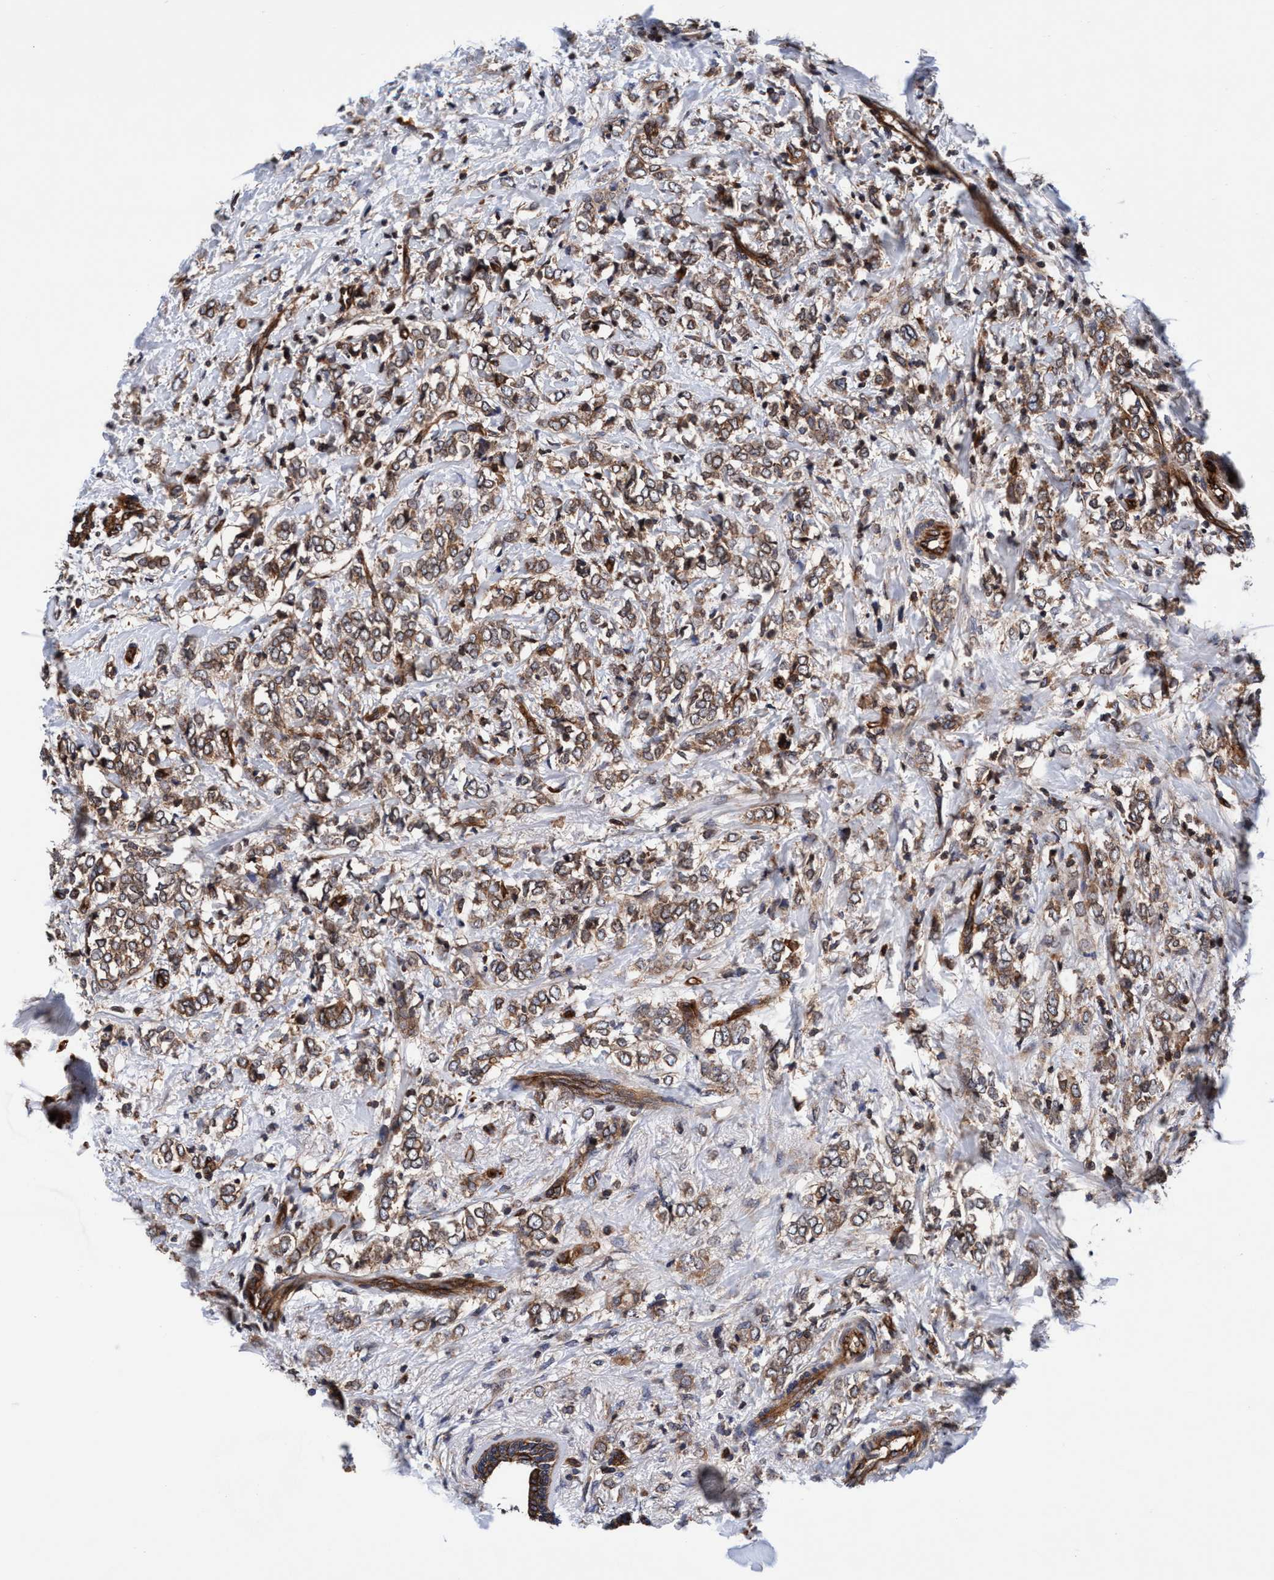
{"staining": {"intensity": "moderate", "quantity": ">75%", "location": "cytoplasmic/membranous"}, "tissue": "breast cancer", "cell_type": "Tumor cells", "image_type": "cancer", "snomed": [{"axis": "morphology", "description": "Normal tissue, NOS"}, {"axis": "morphology", "description": "Lobular carcinoma"}, {"axis": "topography", "description": "Breast"}], "caption": "Immunohistochemical staining of human breast cancer displays medium levels of moderate cytoplasmic/membranous expression in approximately >75% of tumor cells.", "gene": "MCM3AP", "patient": {"sex": "female", "age": 47}}